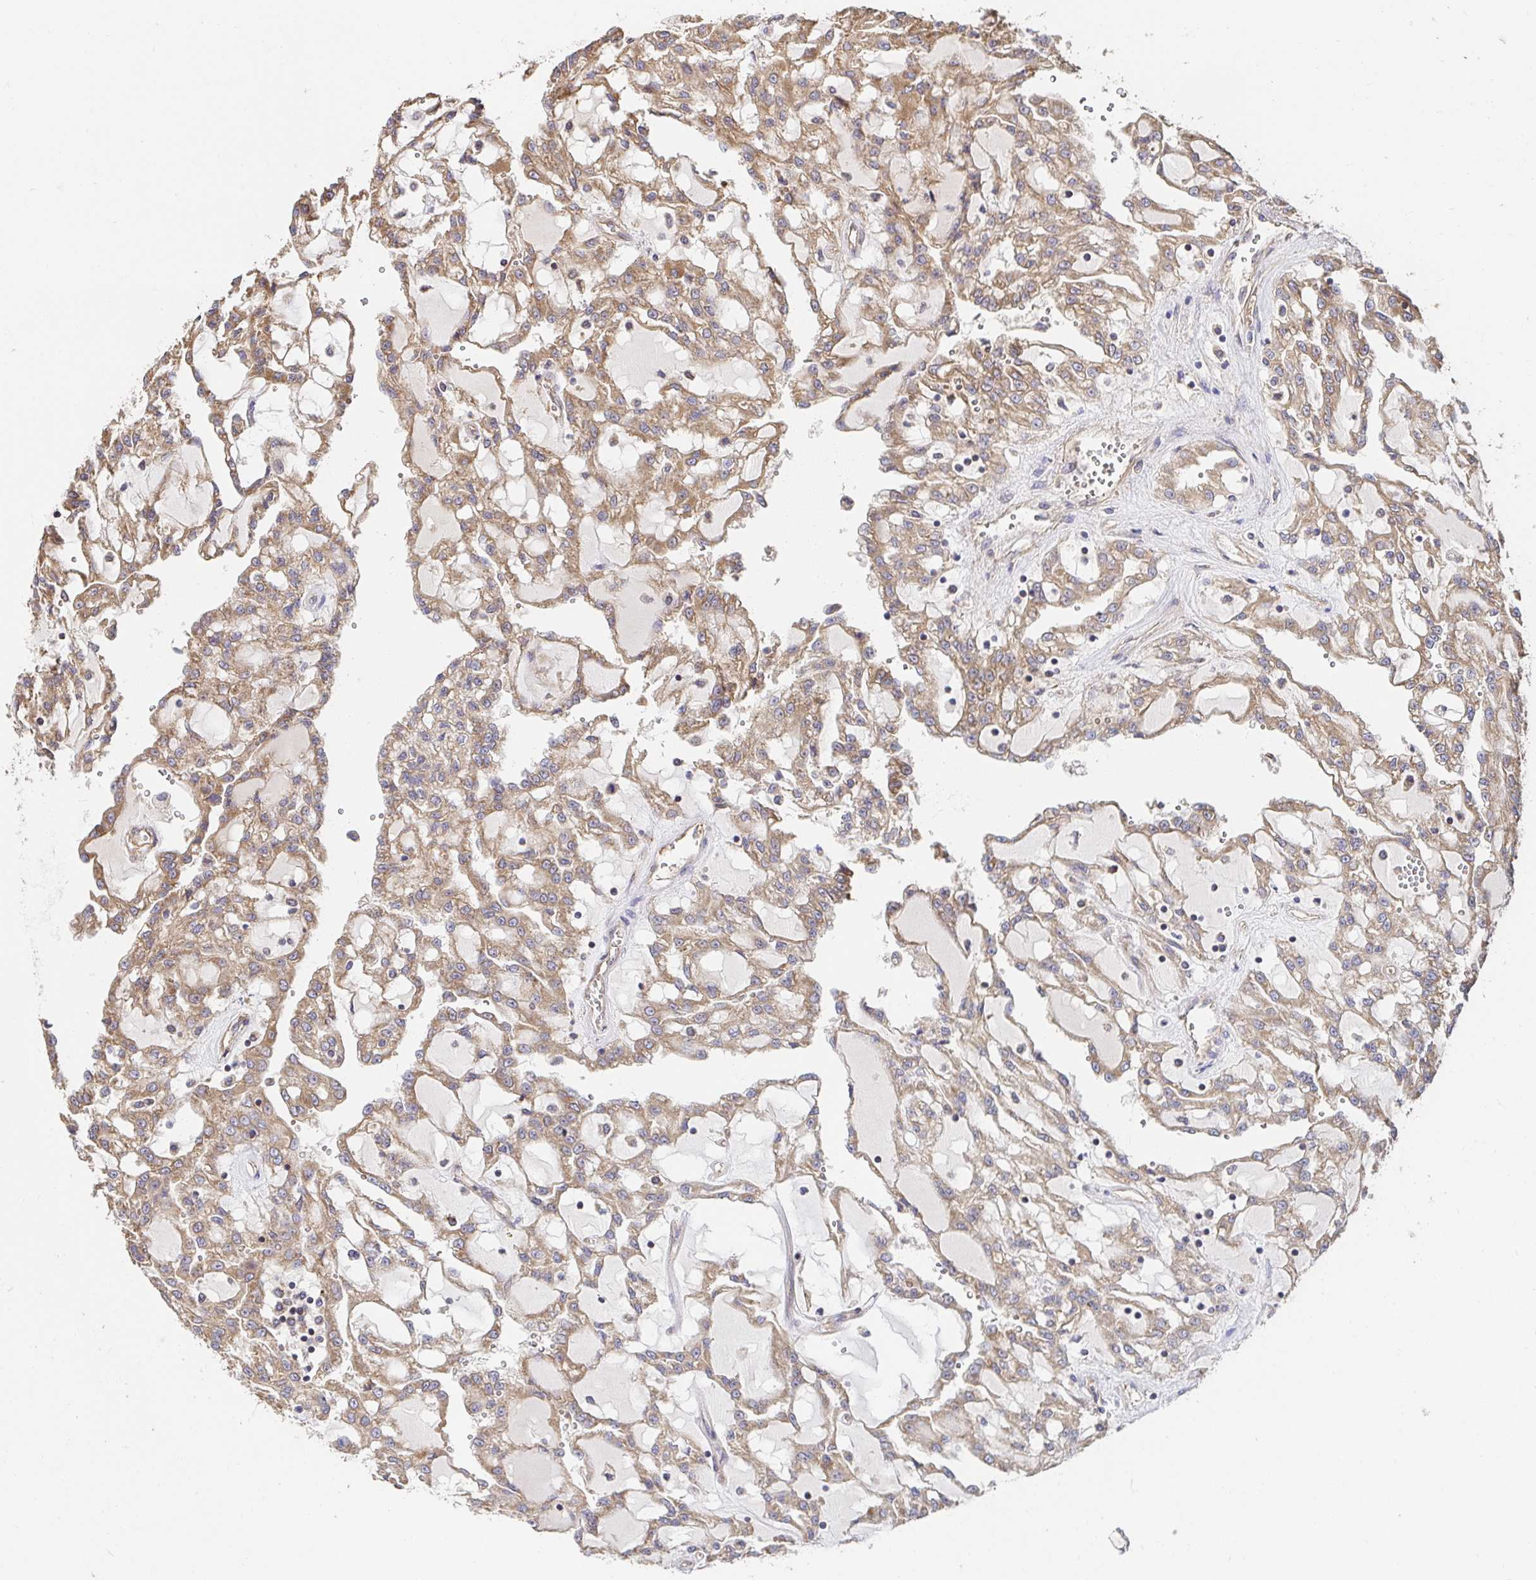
{"staining": {"intensity": "weak", "quantity": ">75%", "location": "cytoplasmic/membranous"}, "tissue": "renal cancer", "cell_type": "Tumor cells", "image_type": "cancer", "snomed": [{"axis": "morphology", "description": "Adenocarcinoma, NOS"}, {"axis": "topography", "description": "Kidney"}], "caption": "Immunohistochemical staining of renal cancer displays low levels of weak cytoplasmic/membranous positivity in about >75% of tumor cells.", "gene": "APBB1", "patient": {"sex": "male", "age": 63}}